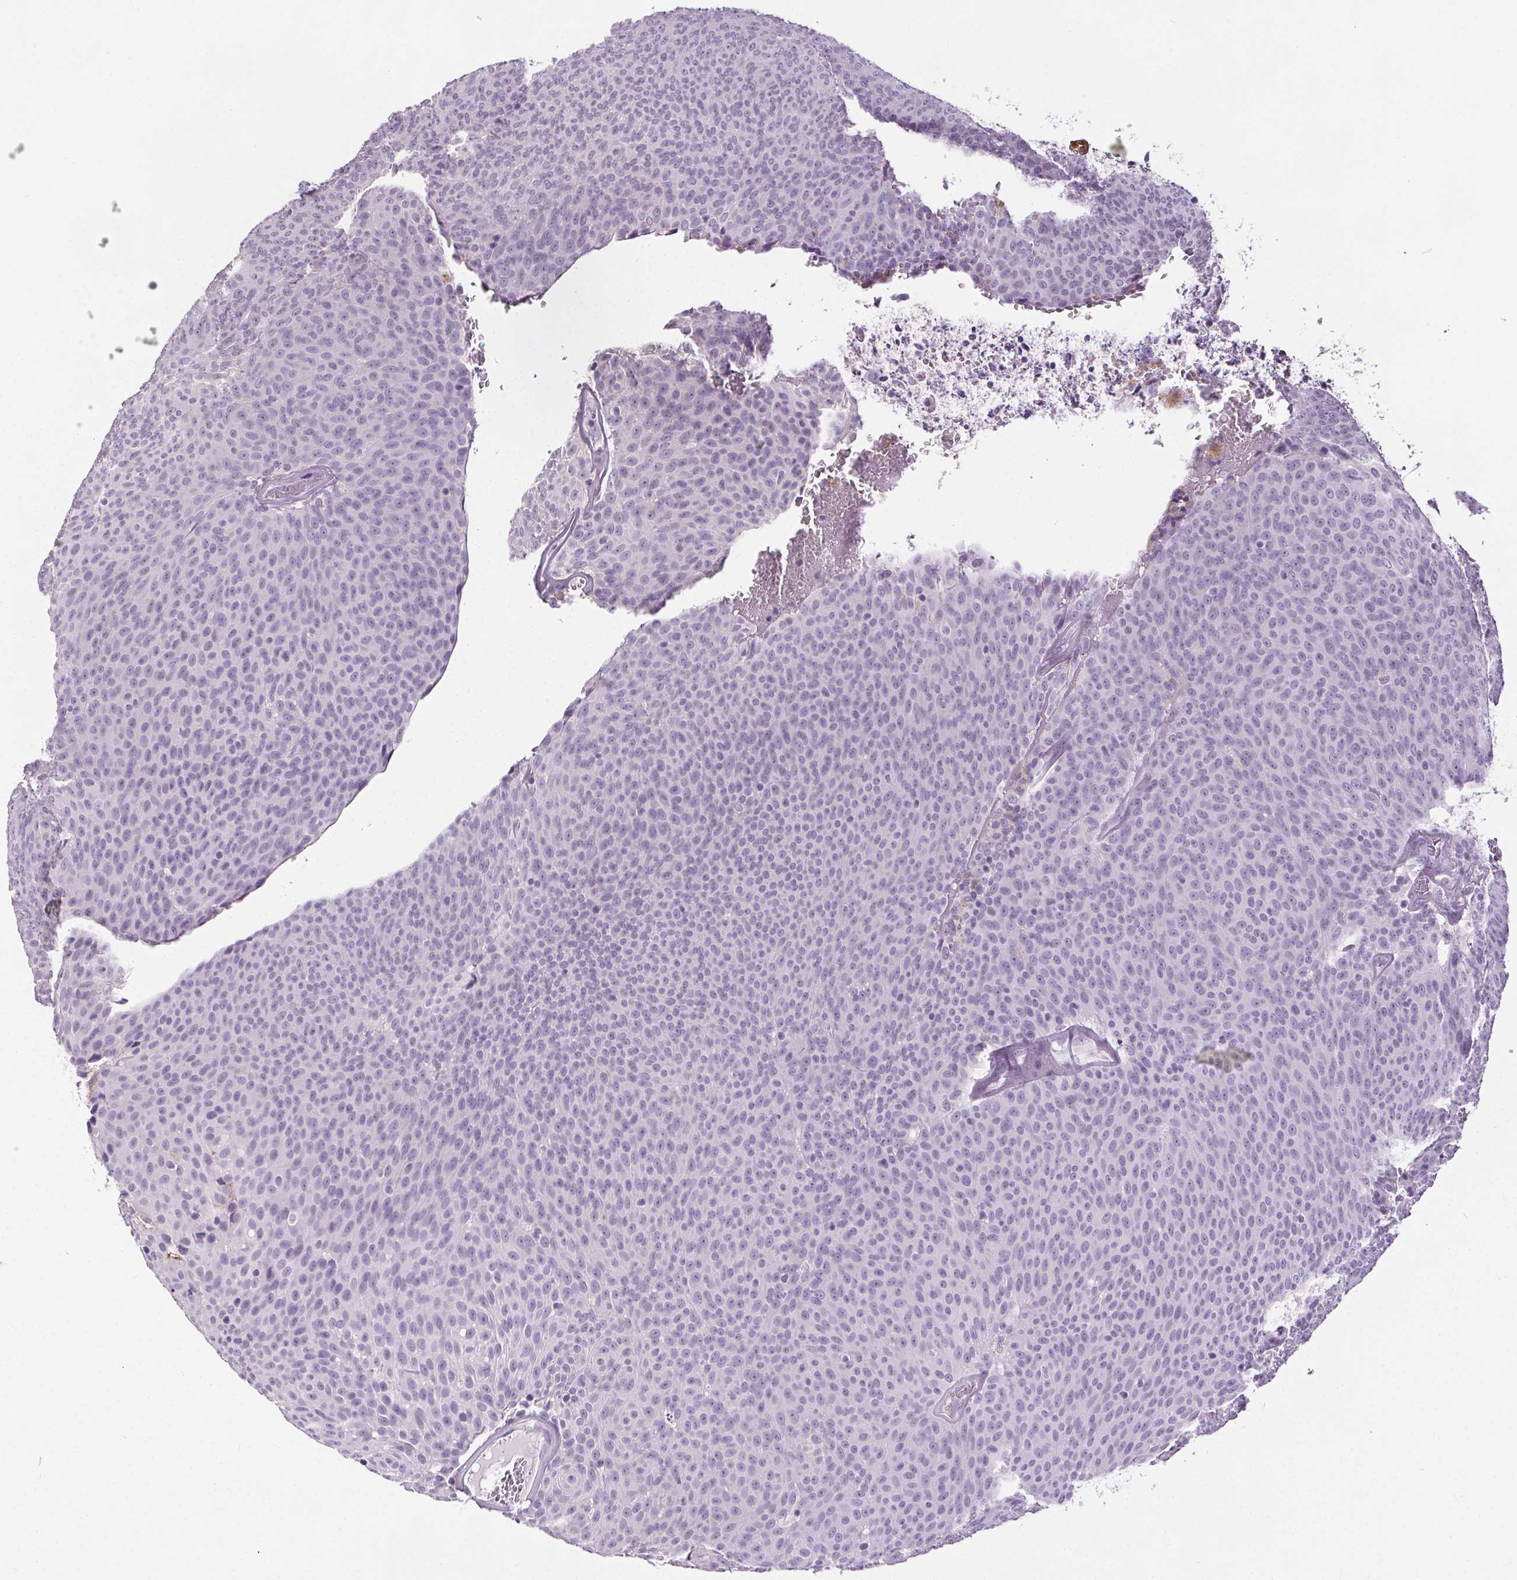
{"staining": {"intensity": "negative", "quantity": "none", "location": "none"}, "tissue": "urothelial cancer", "cell_type": "Tumor cells", "image_type": "cancer", "snomed": [{"axis": "morphology", "description": "Urothelial carcinoma, Low grade"}, {"axis": "topography", "description": "Urinary bladder"}], "caption": "Protein analysis of urothelial cancer shows no significant expression in tumor cells. (DAB immunohistochemistry (IHC) visualized using brightfield microscopy, high magnification).", "gene": "GPIHBP1", "patient": {"sex": "male", "age": 77}}